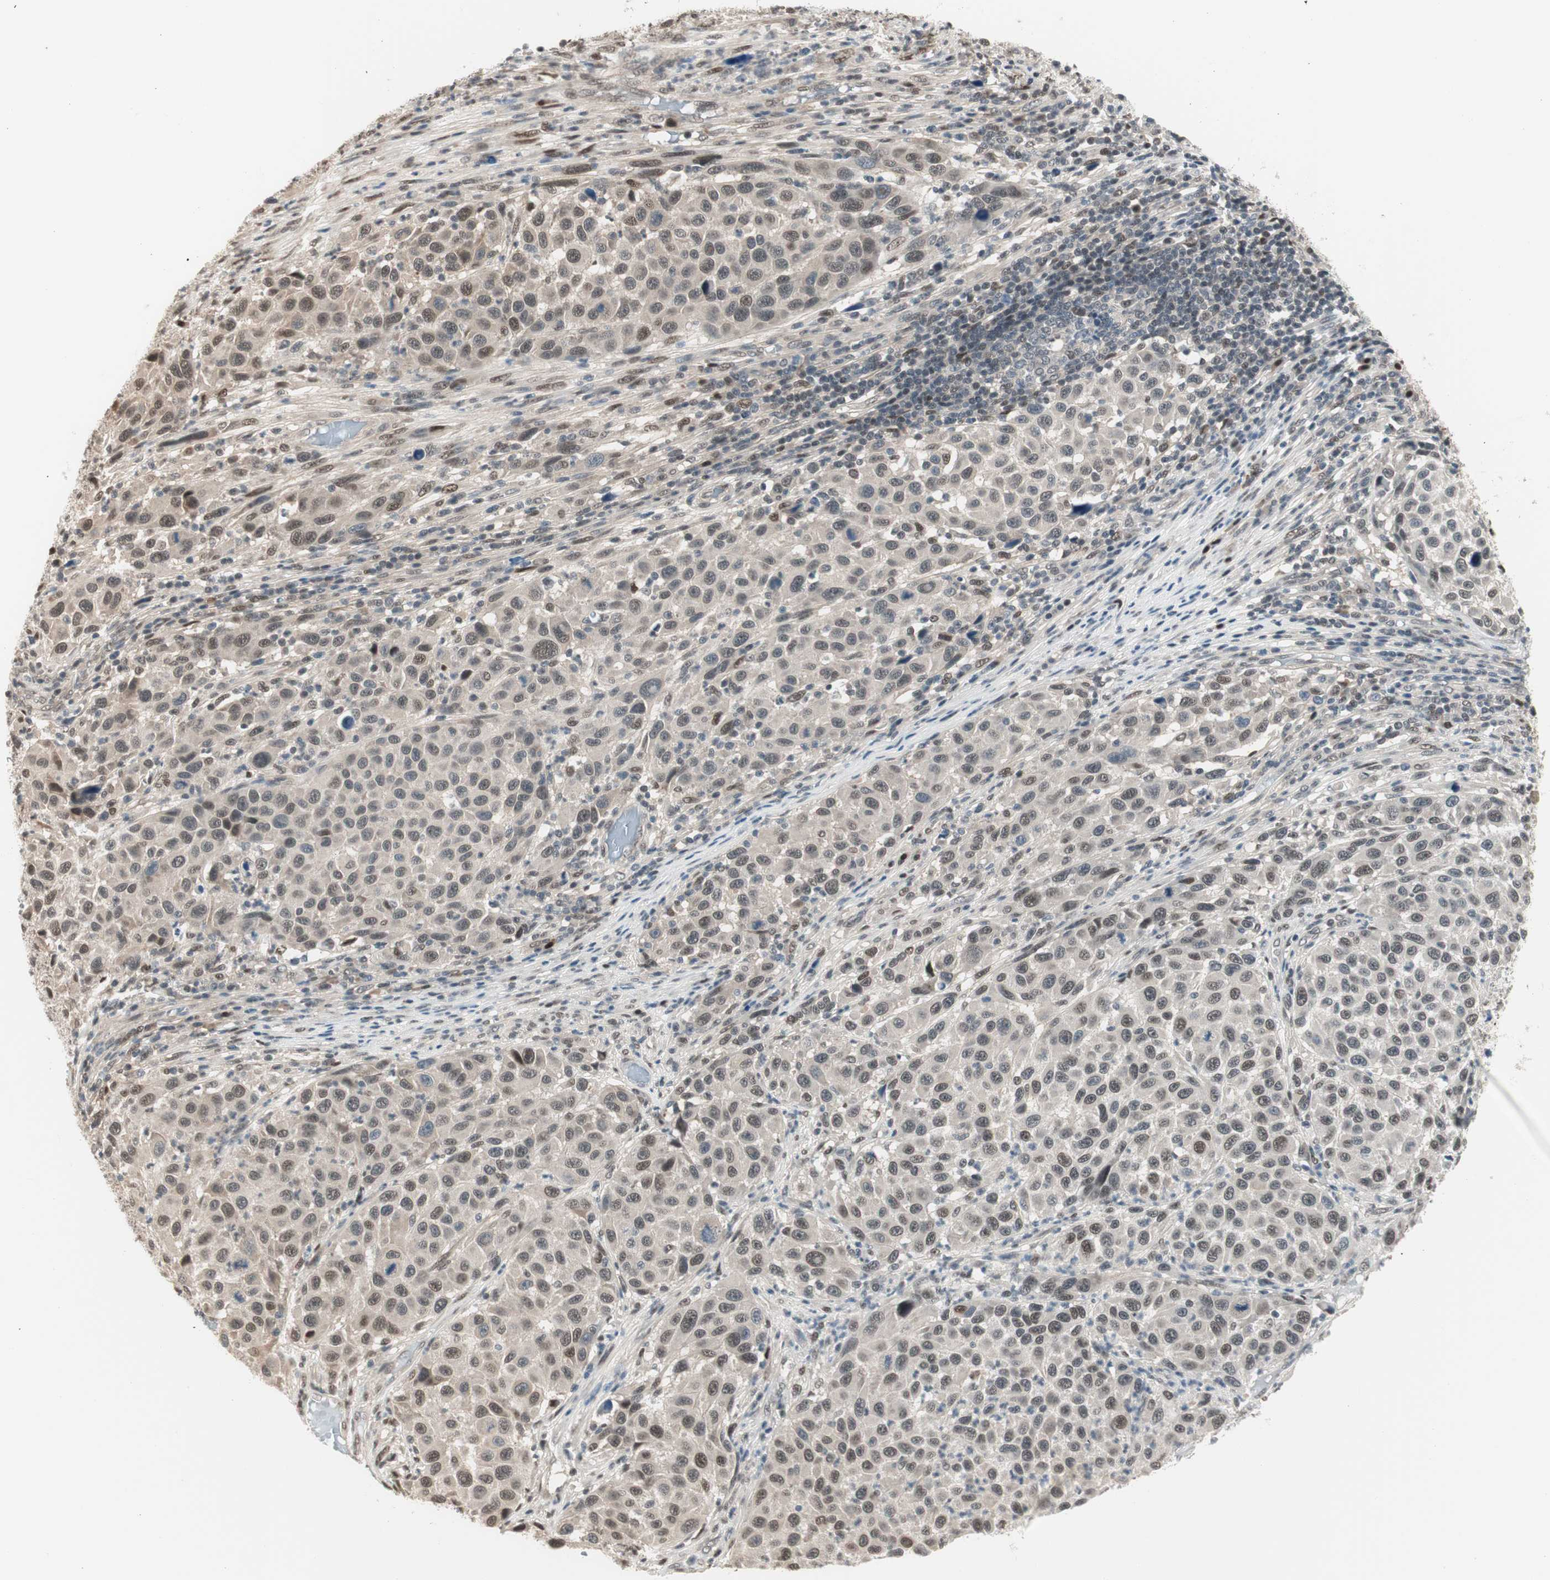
{"staining": {"intensity": "weak", "quantity": "25%-75%", "location": "nuclear"}, "tissue": "melanoma", "cell_type": "Tumor cells", "image_type": "cancer", "snomed": [{"axis": "morphology", "description": "Malignant melanoma, Metastatic site"}, {"axis": "topography", "description": "Lymph node"}], "caption": "Tumor cells demonstrate weak nuclear staining in about 25%-75% of cells in melanoma.", "gene": "LONP2", "patient": {"sex": "male", "age": 61}}